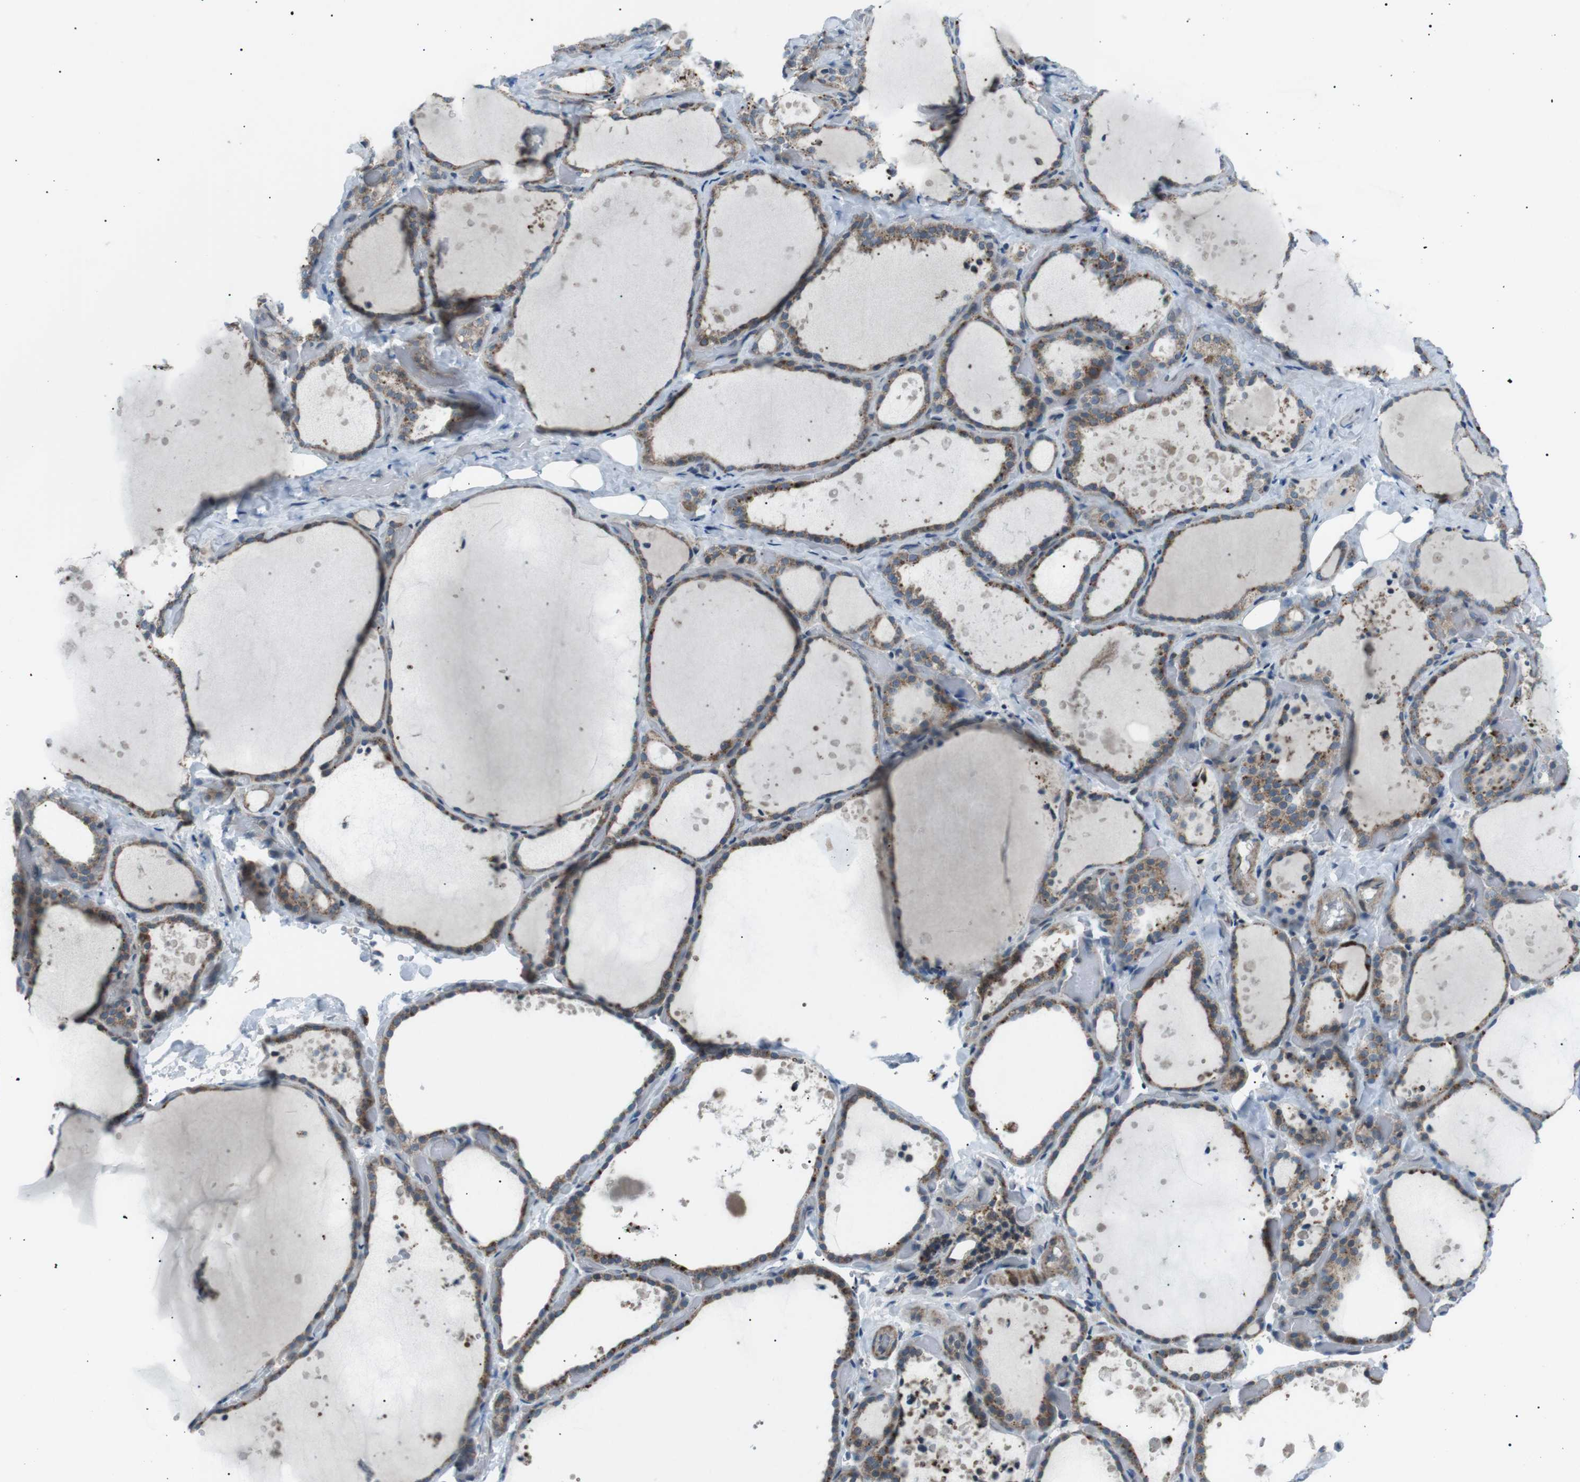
{"staining": {"intensity": "moderate", "quantity": "25%-75%", "location": "cytoplasmic/membranous"}, "tissue": "thyroid gland", "cell_type": "Glandular cells", "image_type": "normal", "snomed": [{"axis": "morphology", "description": "Normal tissue, NOS"}, {"axis": "topography", "description": "Thyroid gland"}], "caption": "Immunohistochemical staining of unremarkable thyroid gland exhibits medium levels of moderate cytoplasmic/membranous positivity in approximately 25%-75% of glandular cells.", "gene": "ARID5B", "patient": {"sex": "female", "age": 44}}